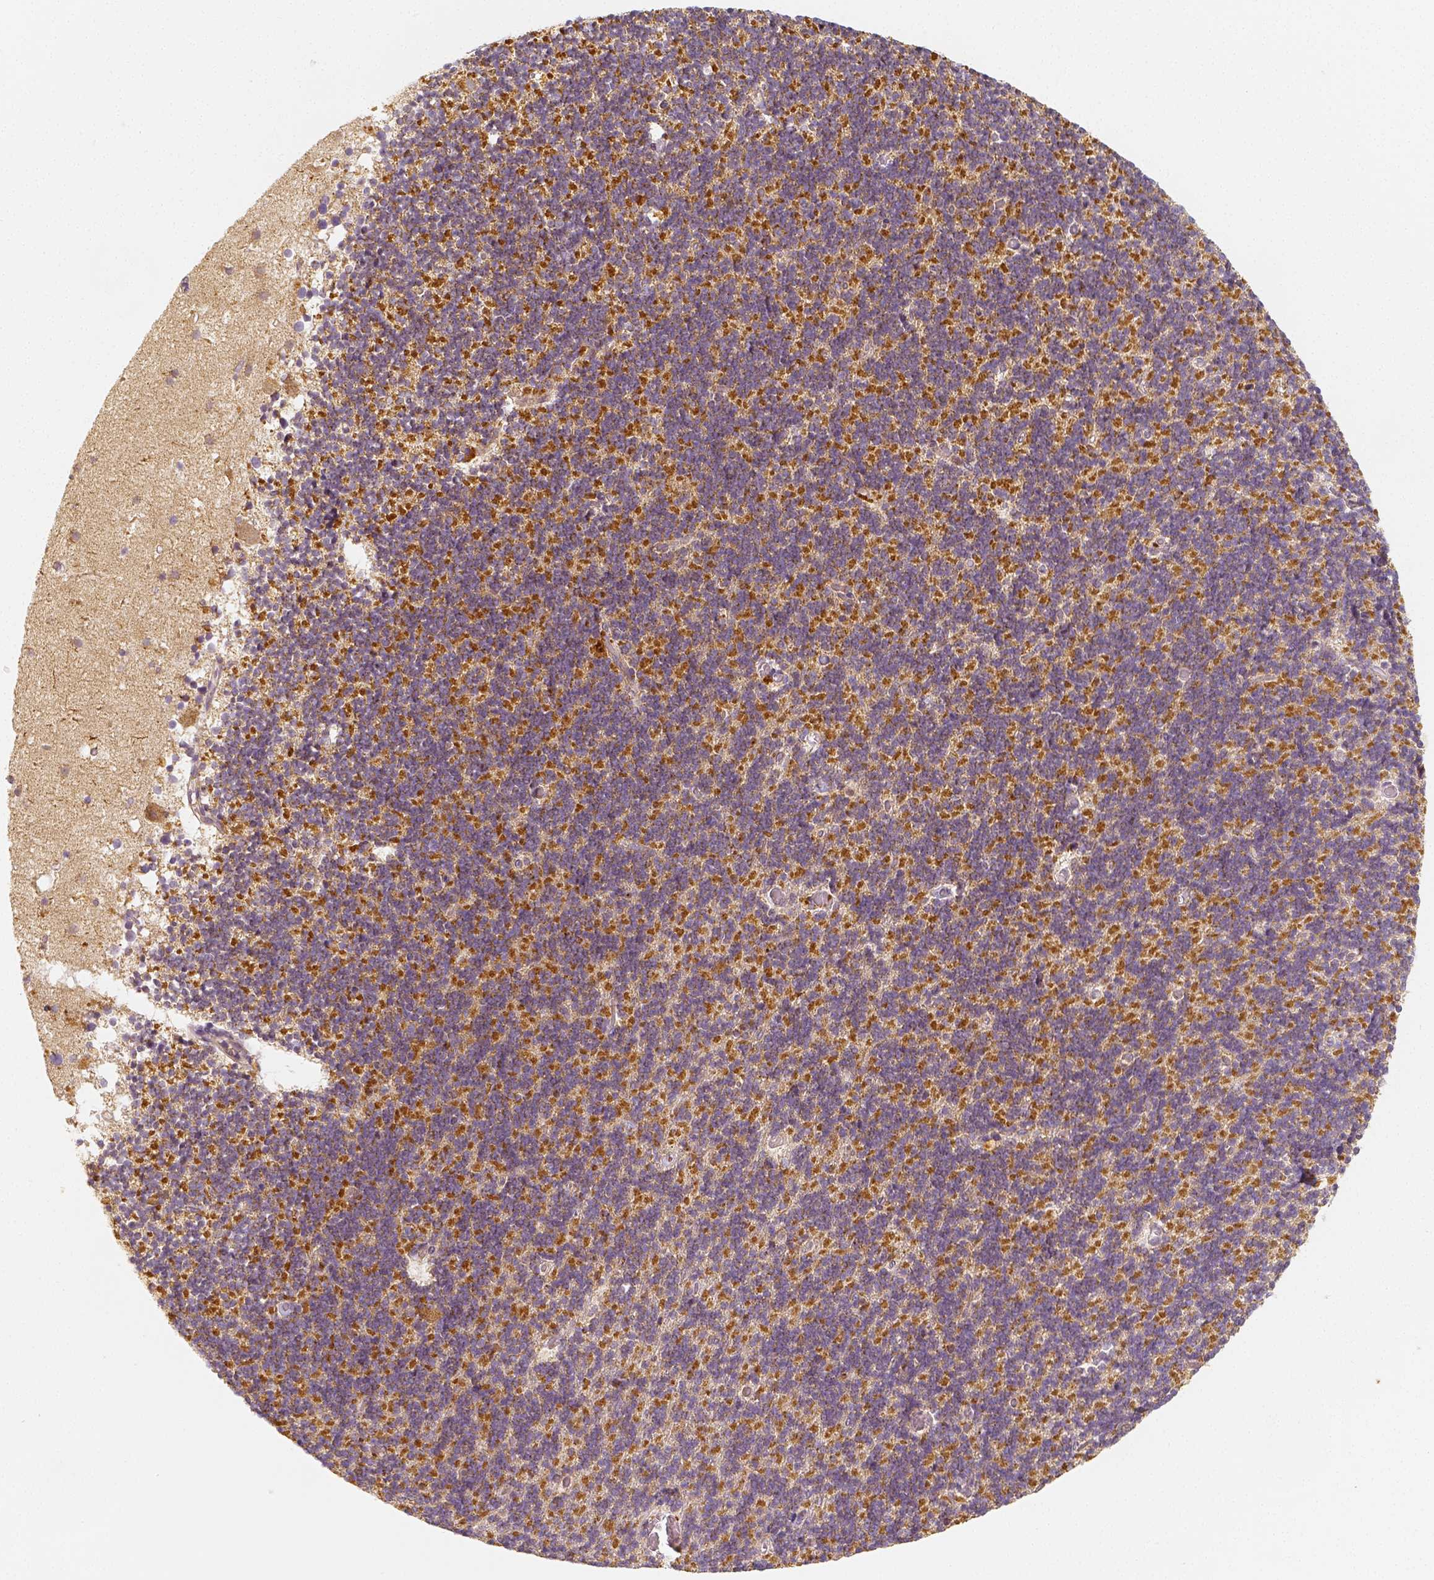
{"staining": {"intensity": "moderate", "quantity": ">75%", "location": "cytoplasmic/membranous"}, "tissue": "cerebellum", "cell_type": "Cells in granular layer", "image_type": "normal", "snomed": [{"axis": "morphology", "description": "Normal tissue, NOS"}, {"axis": "topography", "description": "Cerebellum"}], "caption": "The micrograph exhibits staining of normal cerebellum, revealing moderate cytoplasmic/membranous protein positivity (brown color) within cells in granular layer. (DAB = brown stain, brightfield microscopy at high magnification).", "gene": "PGAM5", "patient": {"sex": "male", "age": 70}}